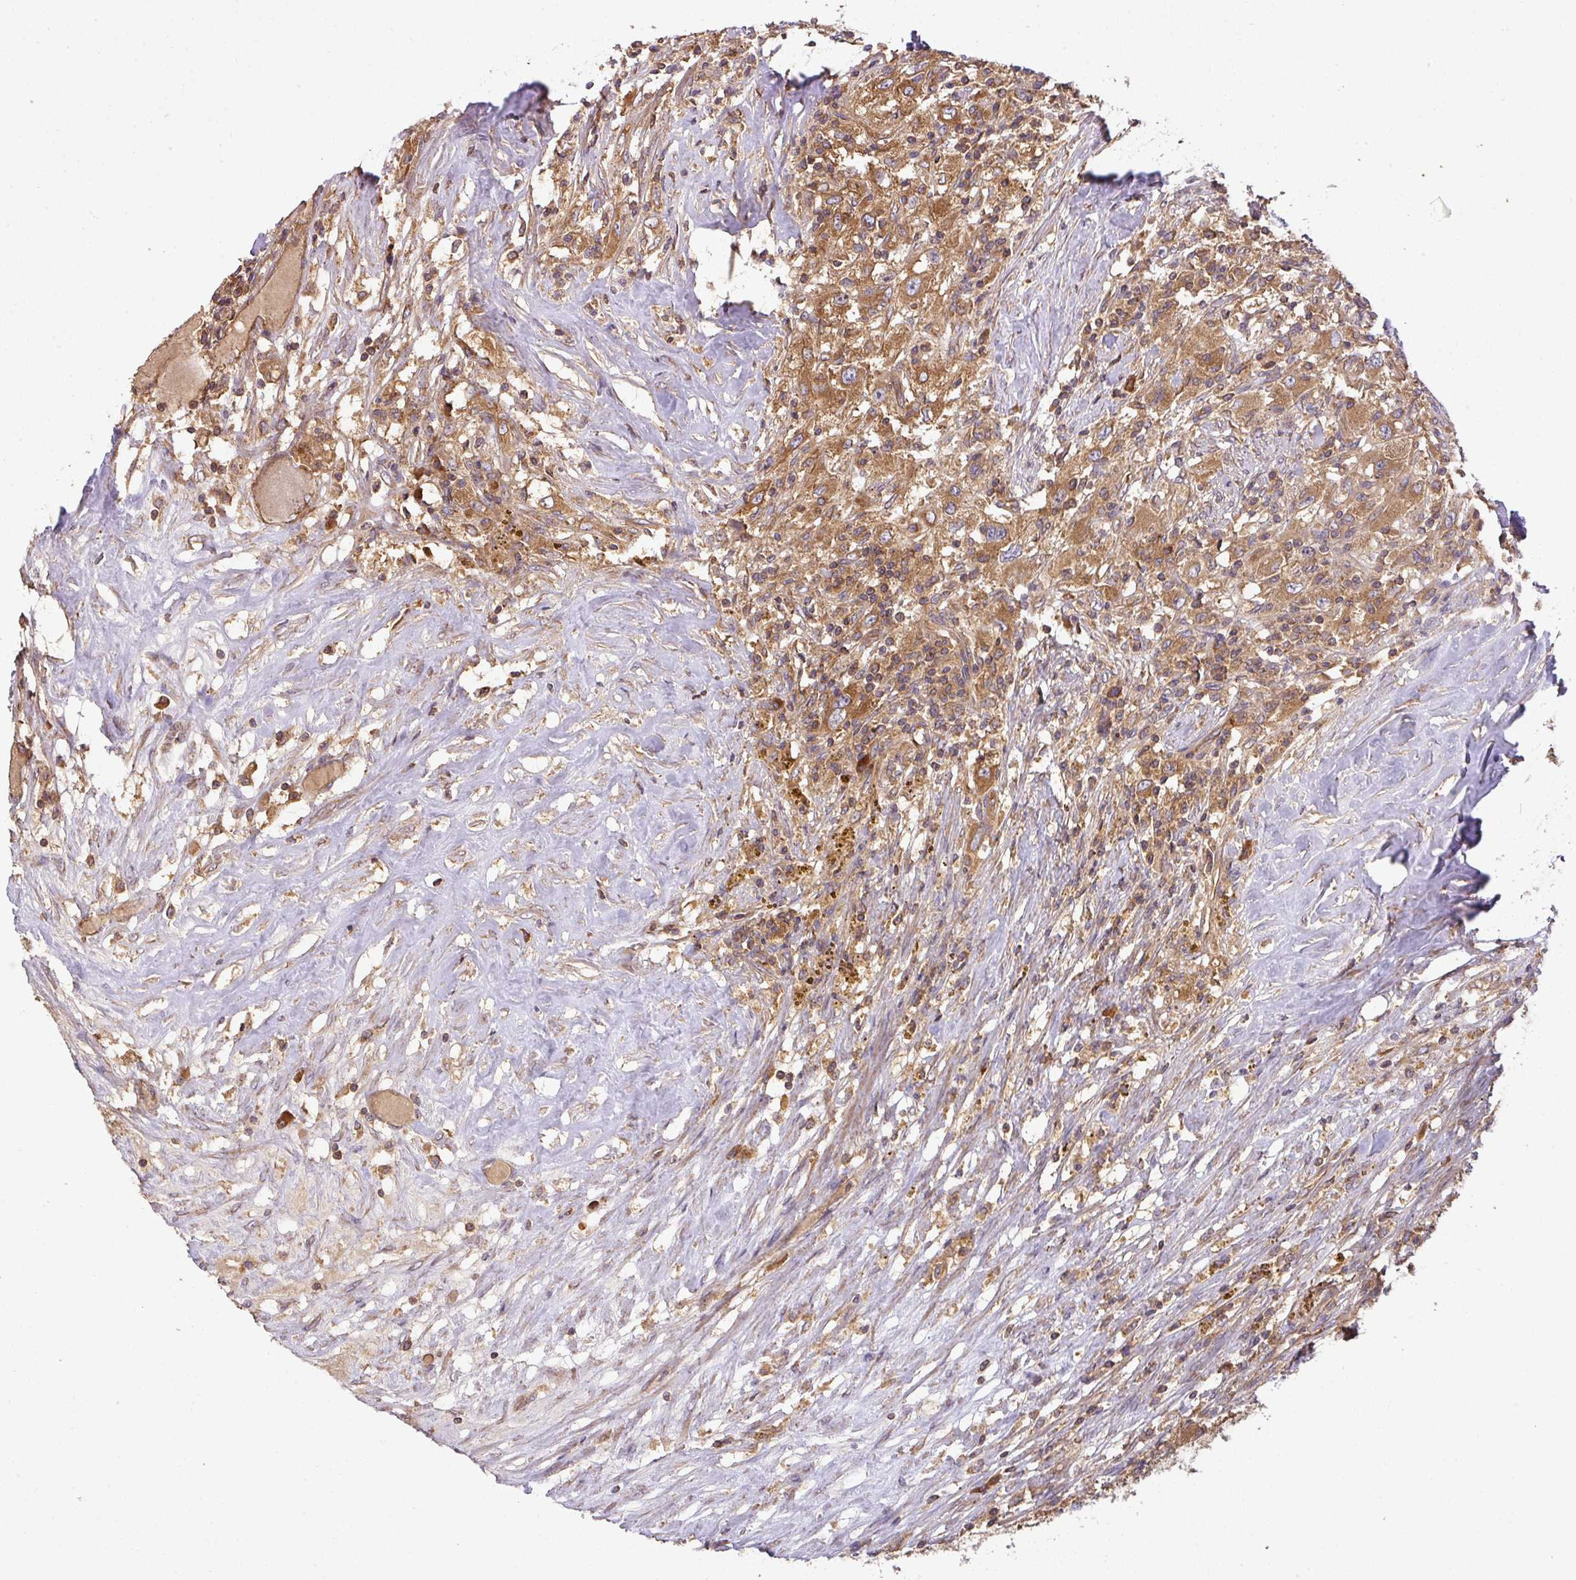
{"staining": {"intensity": "moderate", "quantity": ">75%", "location": "cytoplasmic/membranous"}, "tissue": "renal cancer", "cell_type": "Tumor cells", "image_type": "cancer", "snomed": [{"axis": "morphology", "description": "Adenocarcinoma, NOS"}, {"axis": "topography", "description": "Kidney"}], "caption": "This is an image of immunohistochemistry (IHC) staining of renal adenocarcinoma, which shows moderate positivity in the cytoplasmic/membranous of tumor cells.", "gene": "GSPT1", "patient": {"sex": "female", "age": 67}}